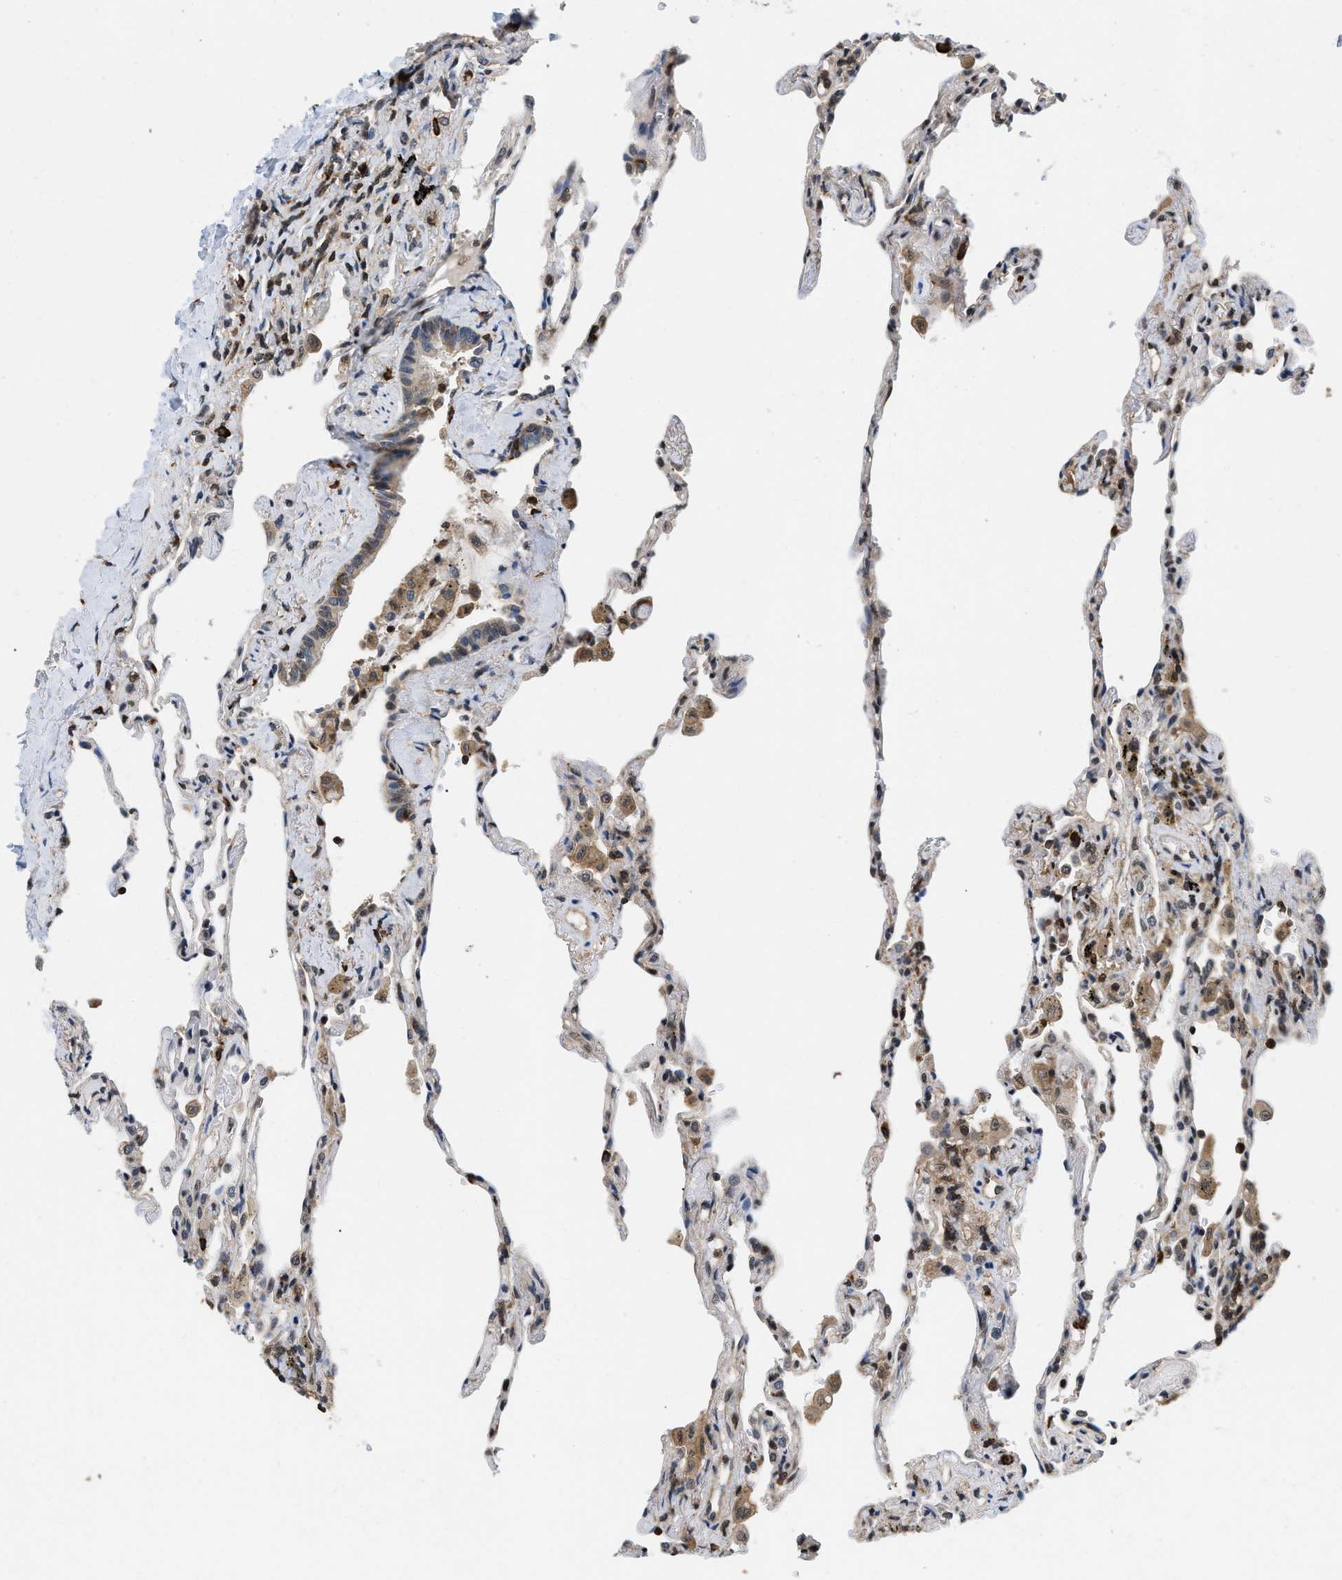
{"staining": {"intensity": "weak", "quantity": "<25%", "location": "cytoplasmic/membranous"}, "tissue": "lung", "cell_type": "Alveolar cells", "image_type": "normal", "snomed": [{"axis": "morphology", "description": "Normal tissue, NOS"}, {"axis": "topography", "description": "Lung"}], "caption": "This is a image of IHC staining of benign lung, which shows no positivity in alveolar cells.", "gene": "ATF7IP", "patient": {"sex": "male", "age": 59}}